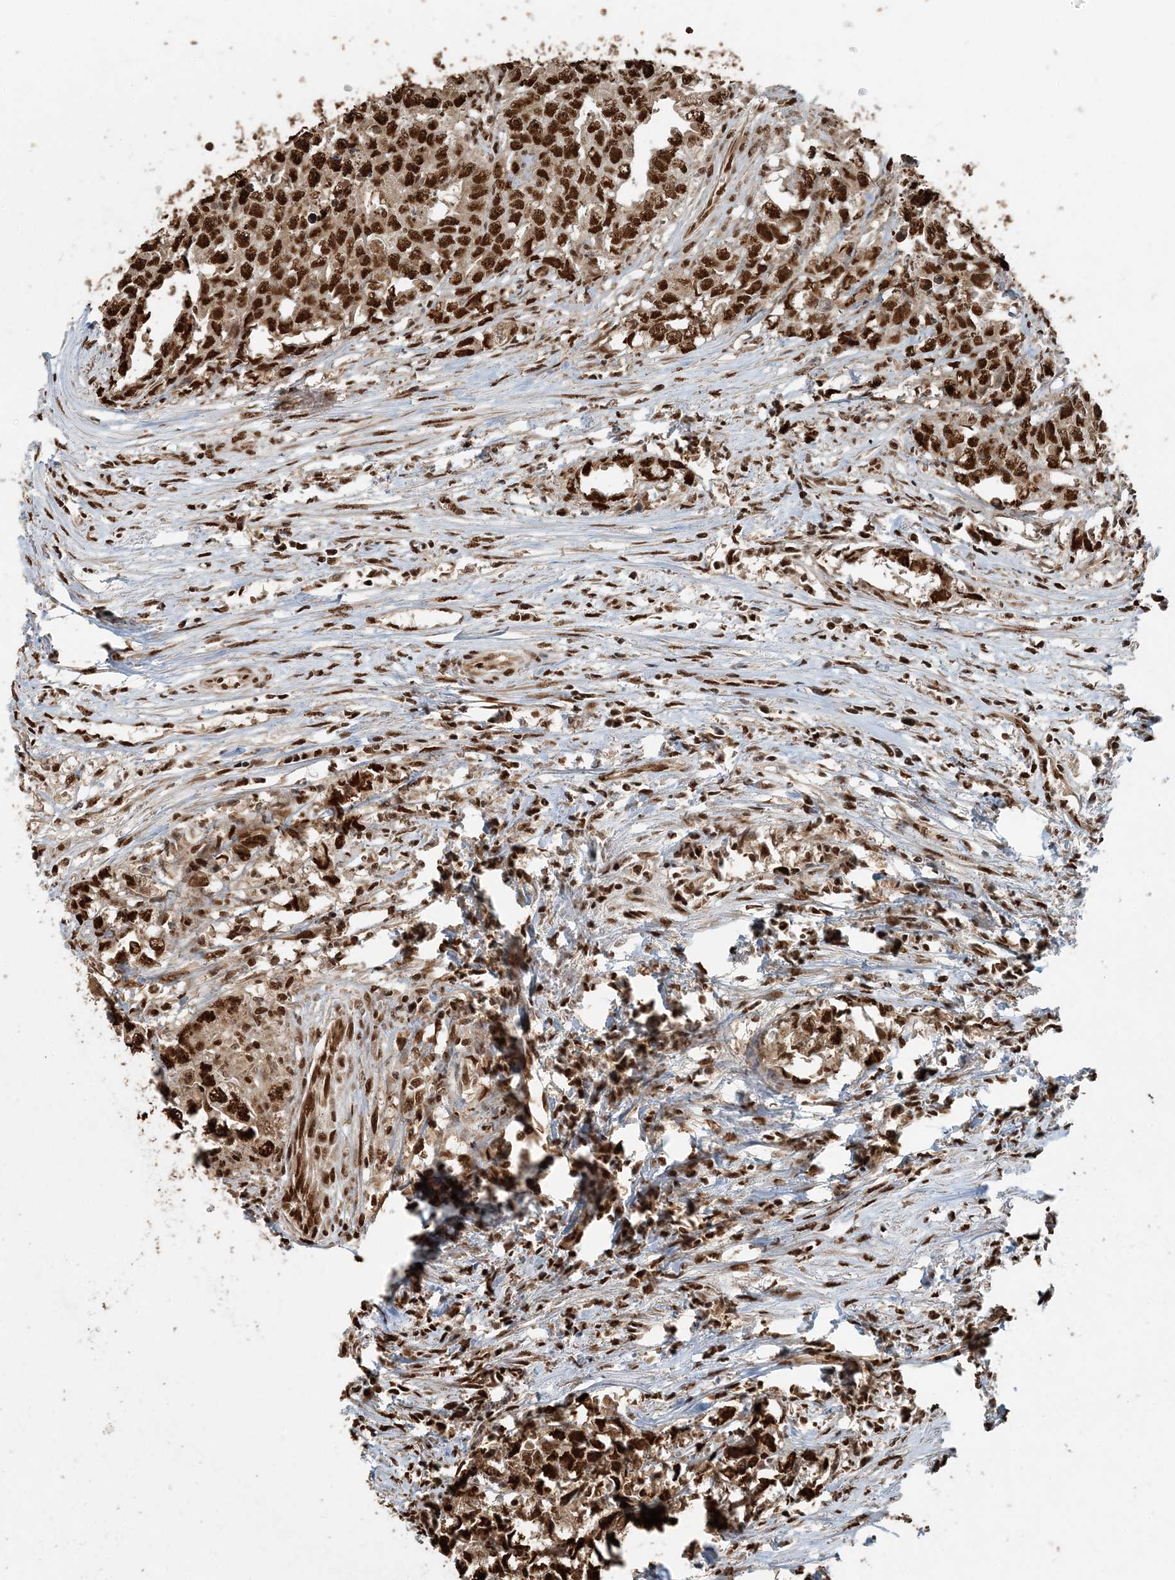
{"staining": {"intensity": "strong", "quantity": ">75%", "location": "nuclear"}, "tissue": "testis cancer", "cell_type": "Tumor cells", "image_type": "cancer", "snomed": [{"axis": "morphology", "description": "Seminoma, NOS"}, {"axis": "morphology", "description": "Carcinoma, Embryonal, NOS"}, {"axis": "topography", "description": "Testis"}], "caption": "Immunohistochemistry (IHC) staining of testis embryonal carcinoma, which shows high levels of strong nuclear staining in approximately >75% of tumor cells indicating strong nuclear protein positivity. The staining was performed using DAB (3,3'-diaminobenzidine) (brown) for protein detection and nuclei were counterstained in hematoxylin (blue).", "gene": "ARHGAP35", "patient": {"sex": "male", "age": 43}}